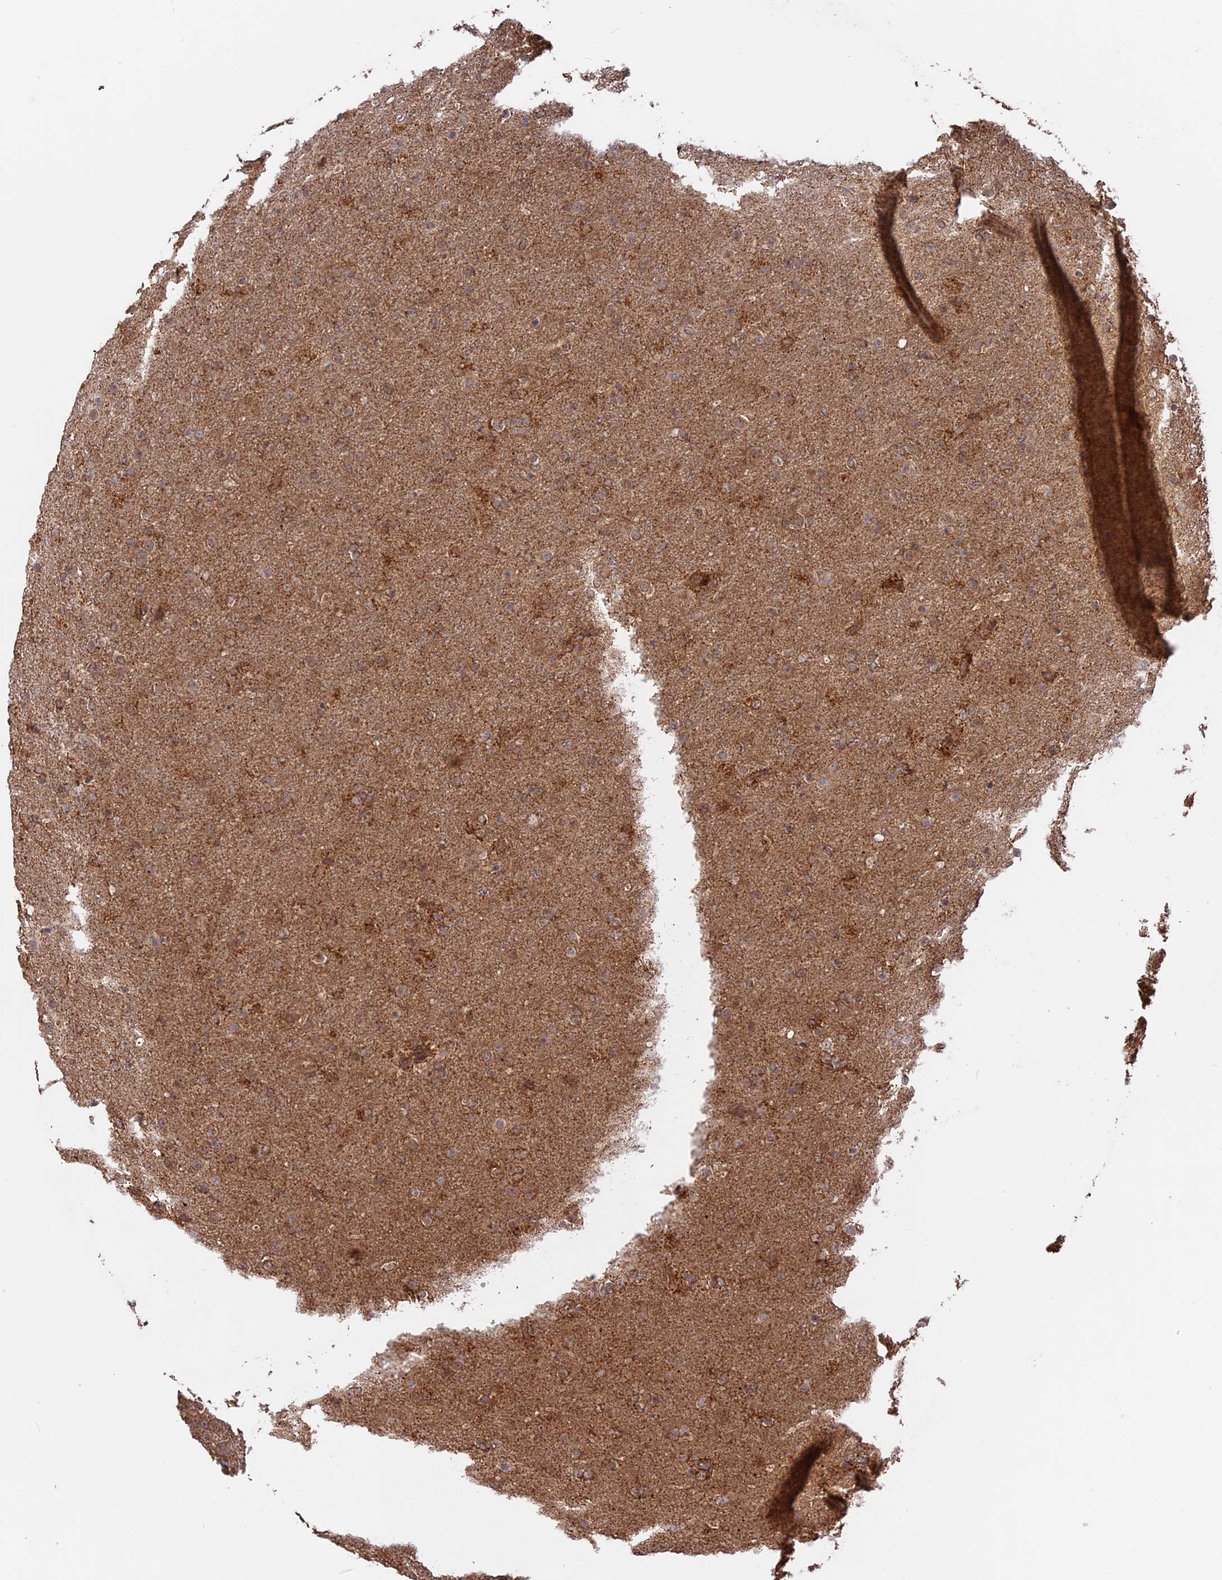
{"staining": {"intensity": "weak", "quantity": "<25%", "location": "cytoplasmic/membranous"}, "tissue": "glioma", "cell_type": "Tumor cells", "image_type": "cancer", "snomed": [{"axis": "morphology", "description": "Glioma, malignant, Low grade"}, {"axis": "topography", "description": "Brain"}], "caption": "This is an IHC photomicrograph of glioma. There is no positivity in tumor cells.", "gene": "CCDC174", "patient": {"sex": "male", "age": 65}}